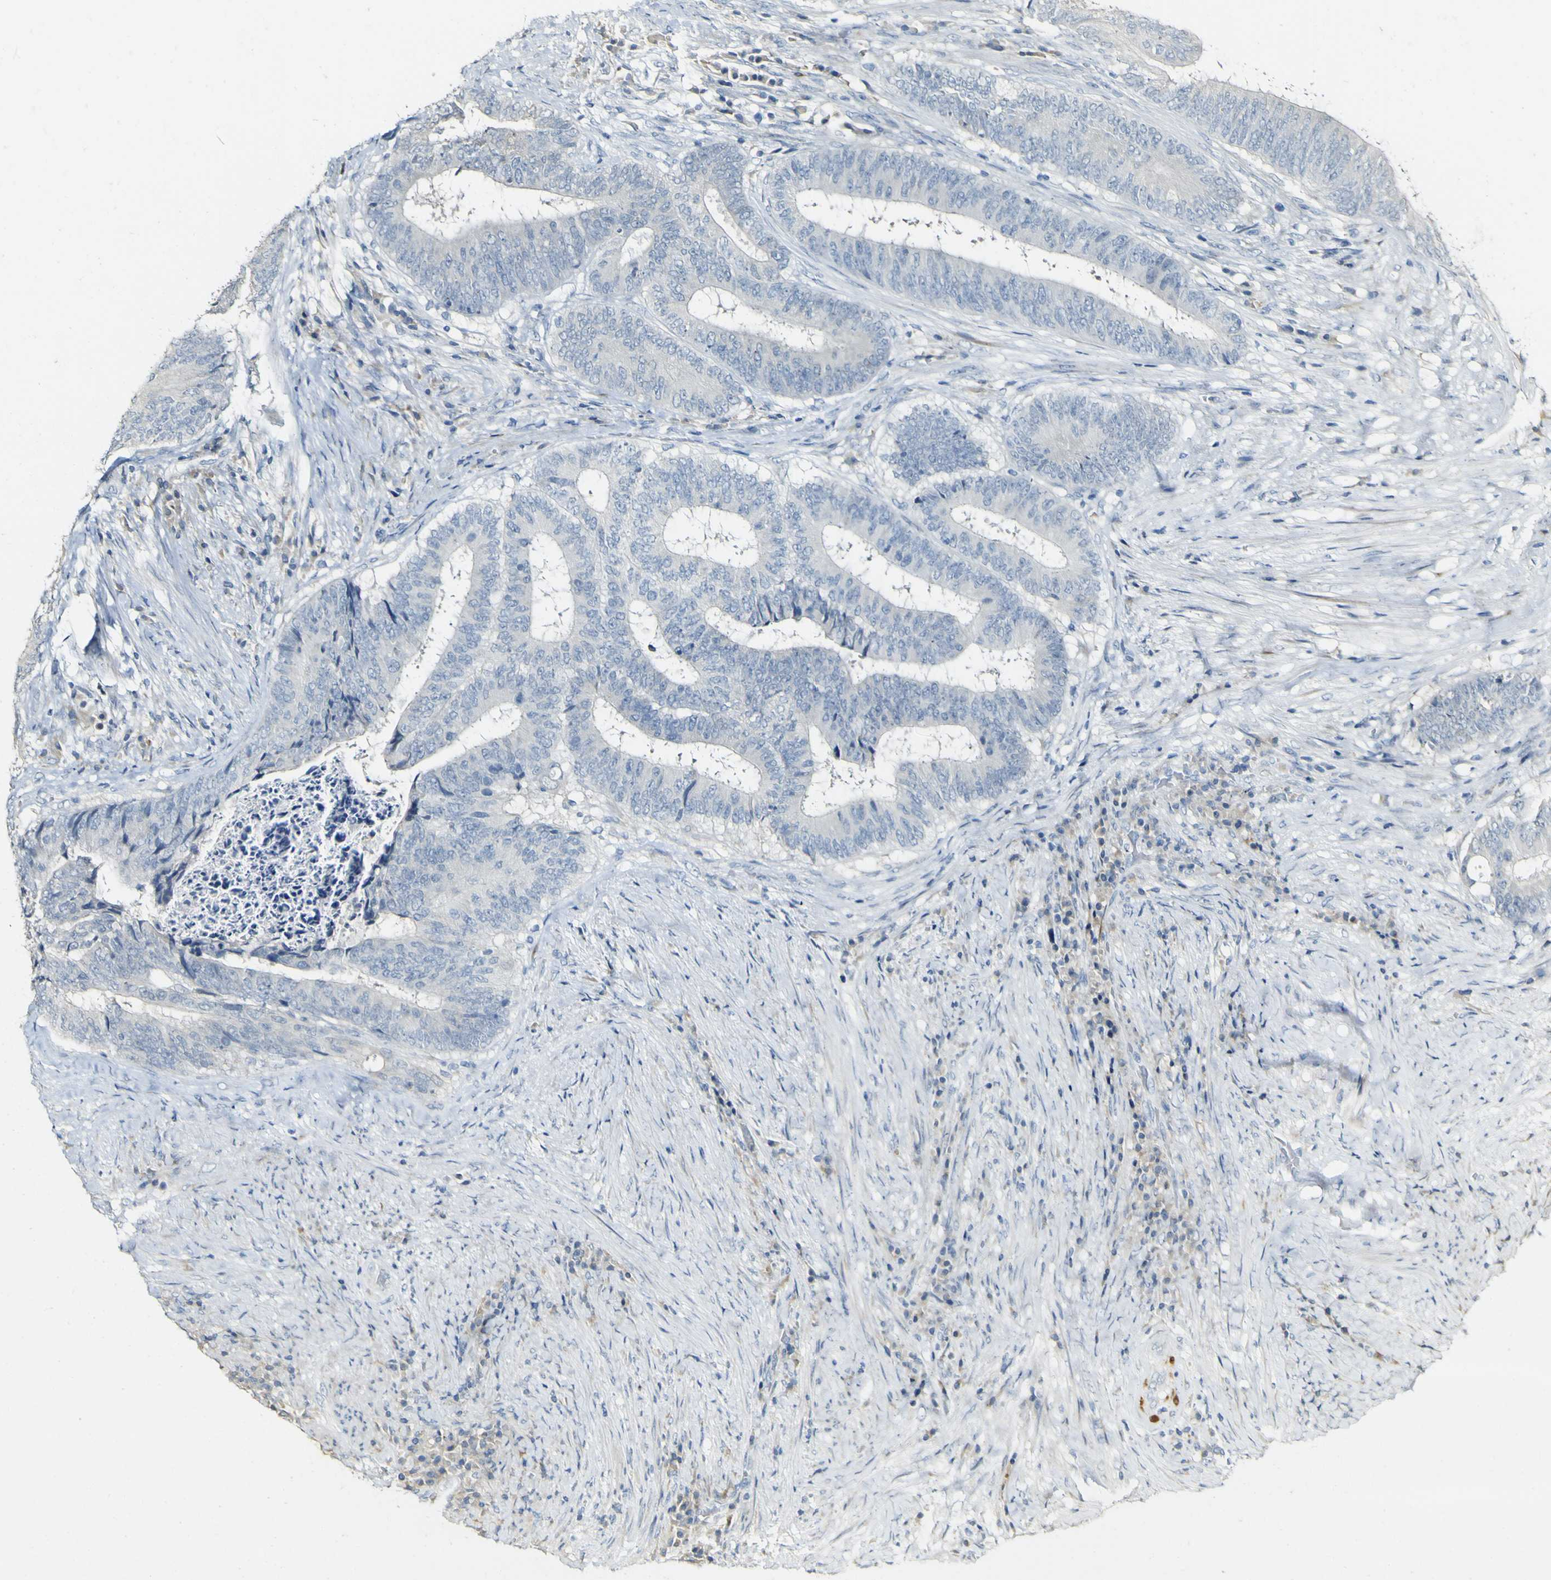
{"staining": {"intensity": "negative", "quantity": "none", "location": "none"}, "tissue": "colorectal cancer", "cell_type": "Tumor cells", "image_type": "cancer", "snomed": [{"axis": "morphology", "description": "Adenocarcinoma, NOS"}, {"axis": "topography", "description": "Rectum"}], "caption": "The histopathology image exhibits no staining of tumor cells in colorectal cancer. (Brightfield microscopy of DAB (3,3'-diaminobenzidine) immunohistochemistry (IHC) at high magnification).", "gene": "FMO3", "patient": {"sex": "male", "age": 72}}